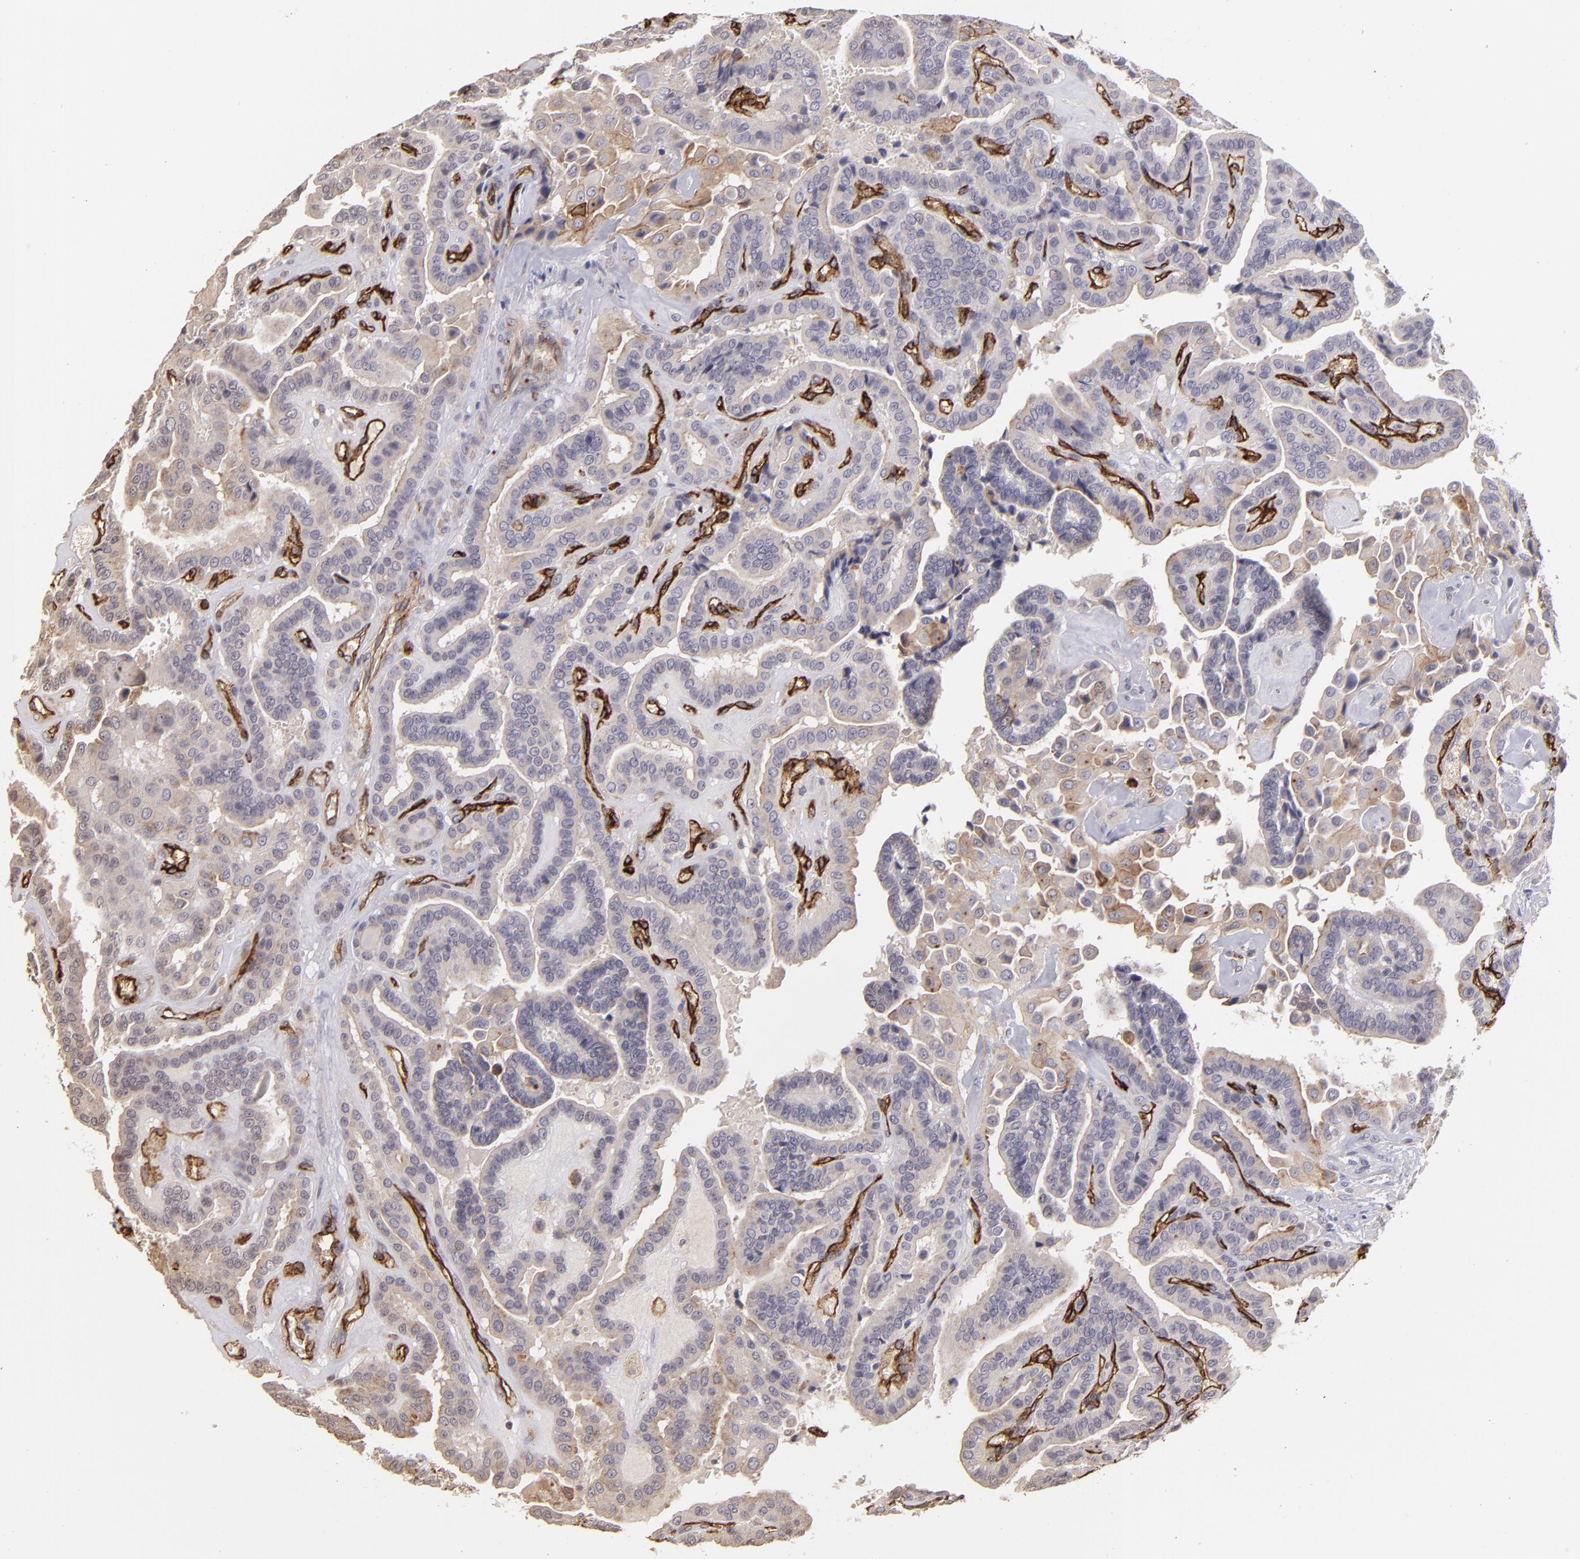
{"staining": {"intensity": "negative", "quantity": "none", "location": "none"}, "tissue": "thyroid cancer", "cell_type": "Tumor cells", "image_type": "cancer", "snomed": [{"axis": "morphology", "description": "Papillary adenocarcinoma, NOS"}, {"axis": "topography", "description": "Thyroid gland"}], "caption": "Thyroid cancer (papillary adenocarcinoma) was stained to show a protein in brown. There is no significant expression in tumor cells.", "gene": "DYSF", "patient": {"sex": "male", "age": 87}}